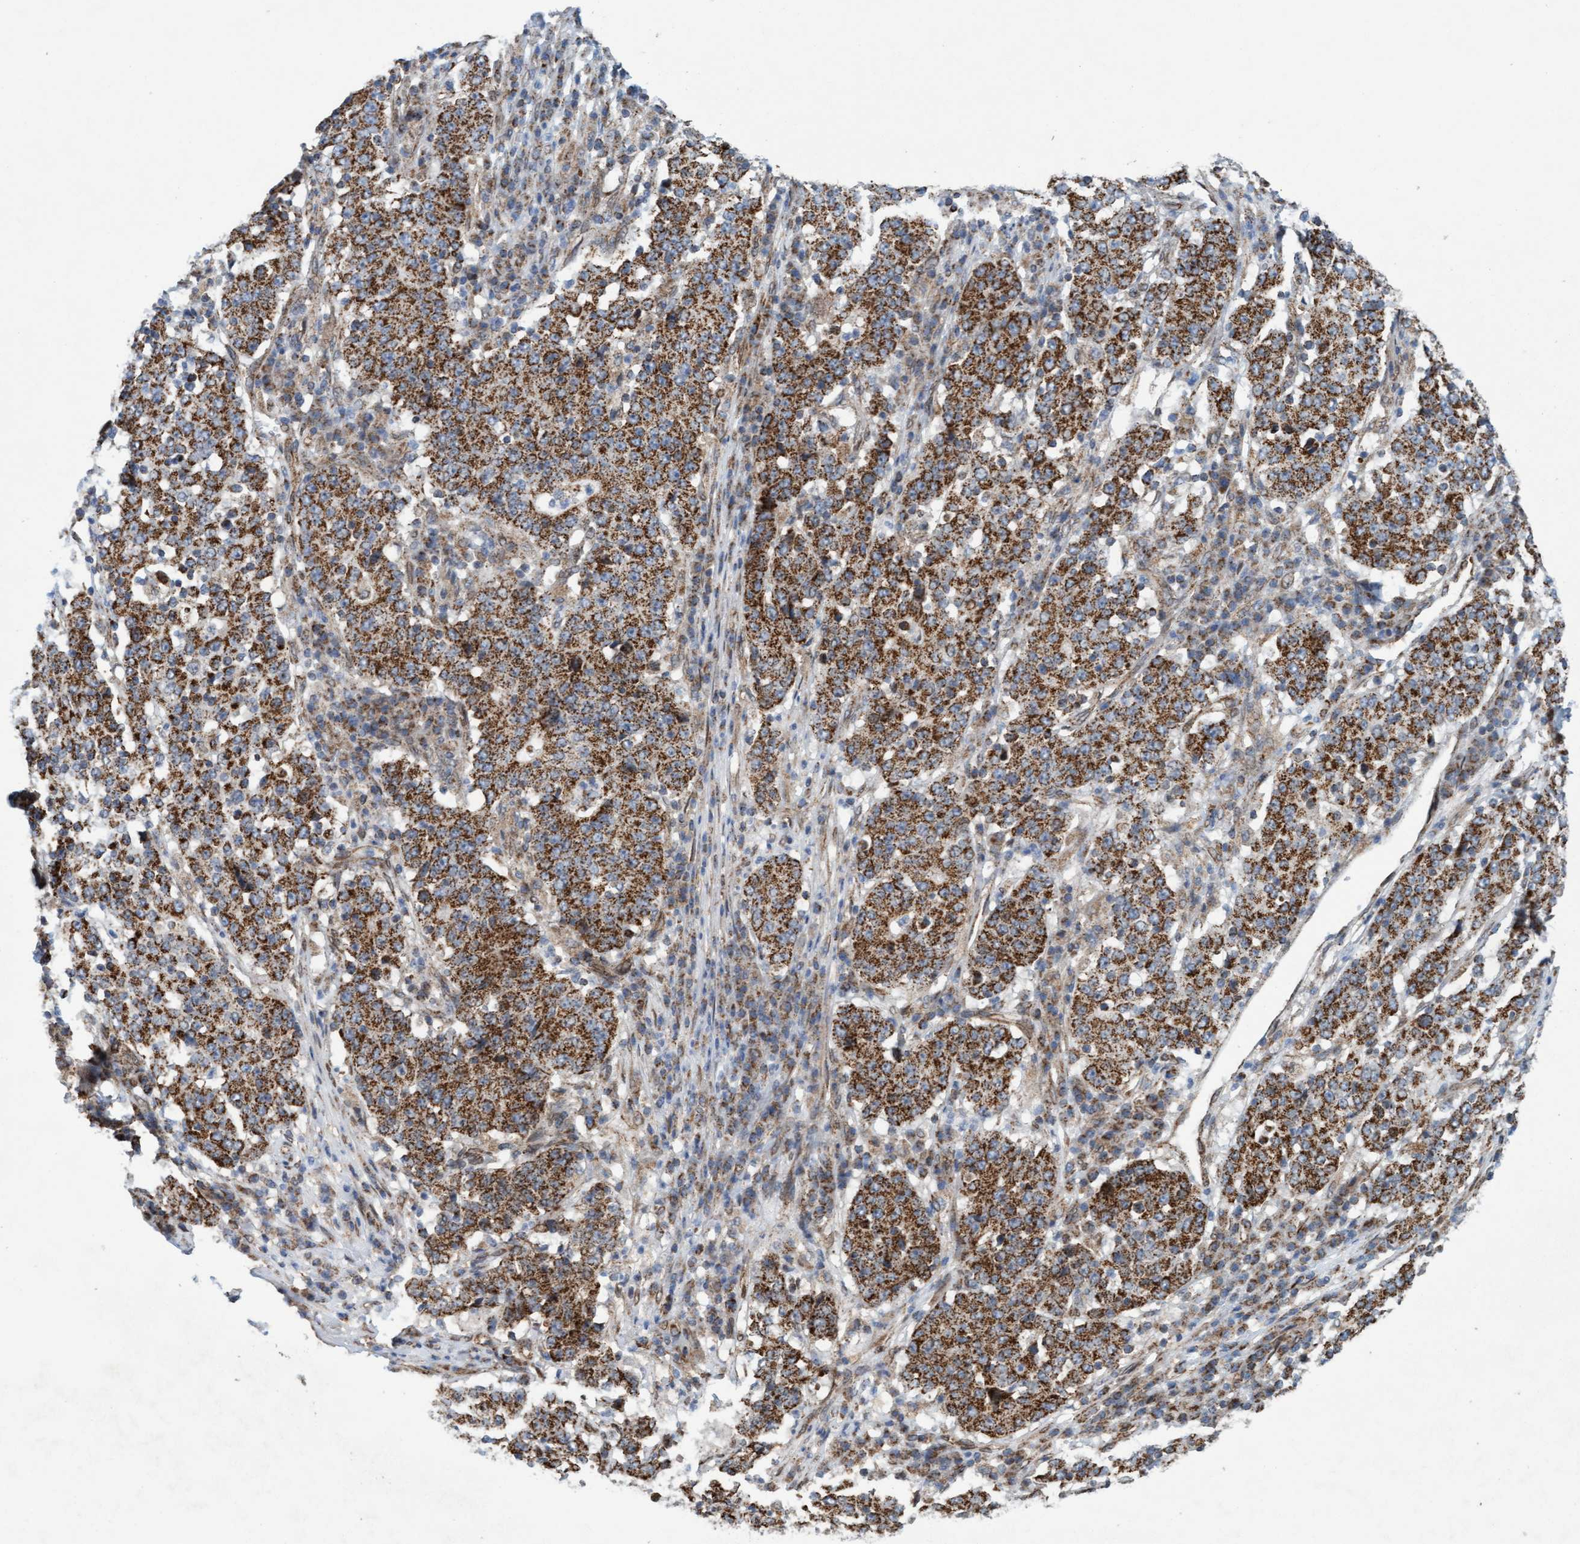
{"staining": {"intensity": "strong", "quantity": ">75%", "location": "cytoplasmic/membranous"}, "tissue": "stomach cancer", "cell_type": "Tumor cells", "image_type": "cancer", "snomed": [{"axis": "morphology", "description": "Adenocarcinoma, NOS"}, {"axis": "topography", "description": "Stomach"}], "caption": "Immunohistochemical staining of human stomach cancer (adenocarcinoma) demonstrates strong cytoplasmic/membranous protein staining in about >75% of tumor cells.", "gene": "MRPS23", "patient": {"sex": "male", "age": 59}}